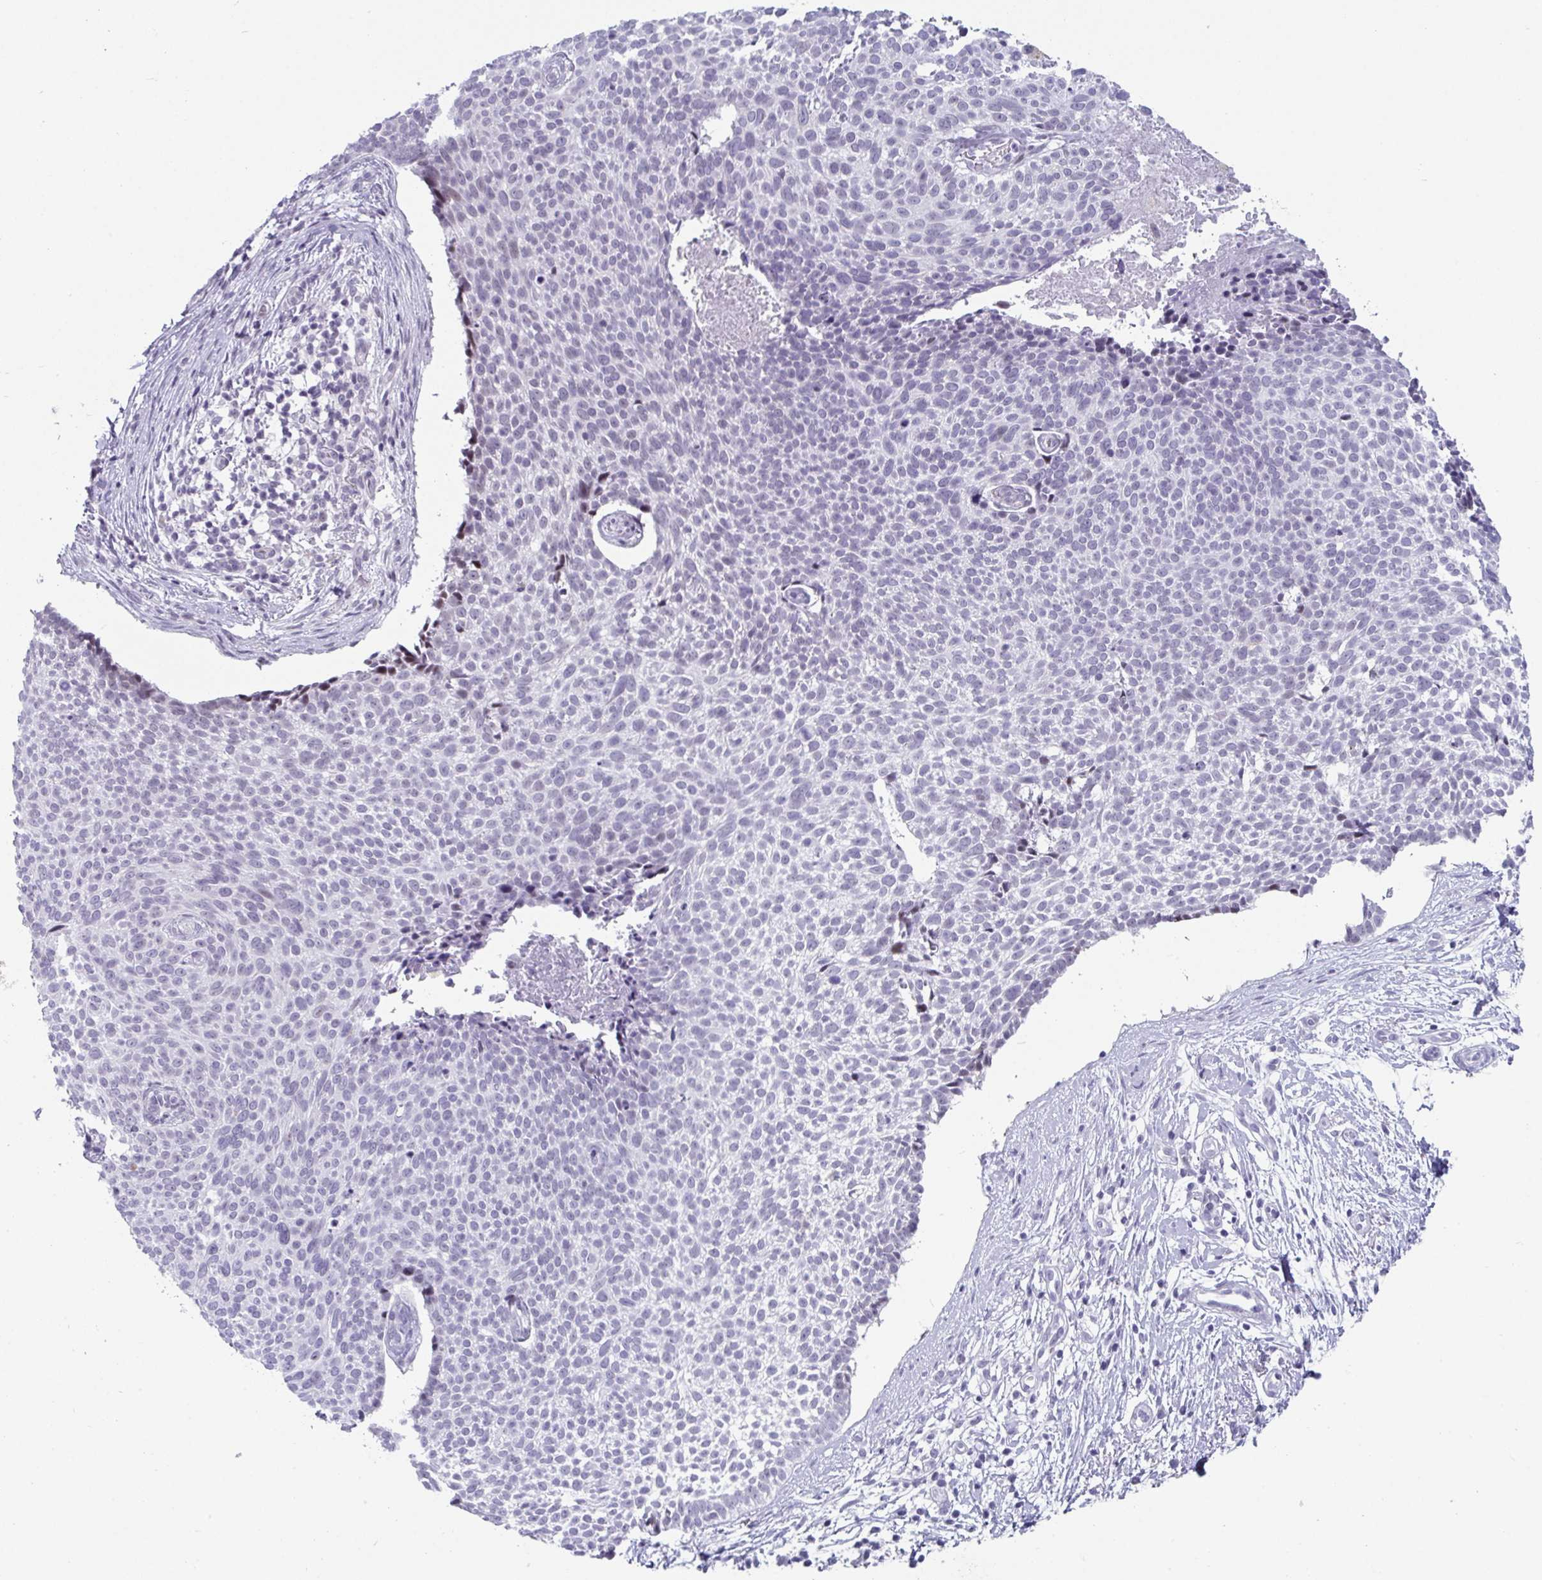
{"staining": {"intensity": "weak", "quantity": "<25%", "location": "nuclear"}, "tissue": "skin cancer", "cell_type": "Tumor cells", "image_type": "cancer", "snomed": [{"axis": "morphology", "description": "Basal cell carcinoma"}, {"axis": "topography", "description": "Skin"}, {"axis": "topography", "description": "Skin of back"}], "caption": "Immunohistochemistry (IHC) image of human skin cancer stained for a protein (brown), which shows no positivity in tumor cells.", "gene": "VSIG10L", "patient": {"sex": "male", "age": 81}}